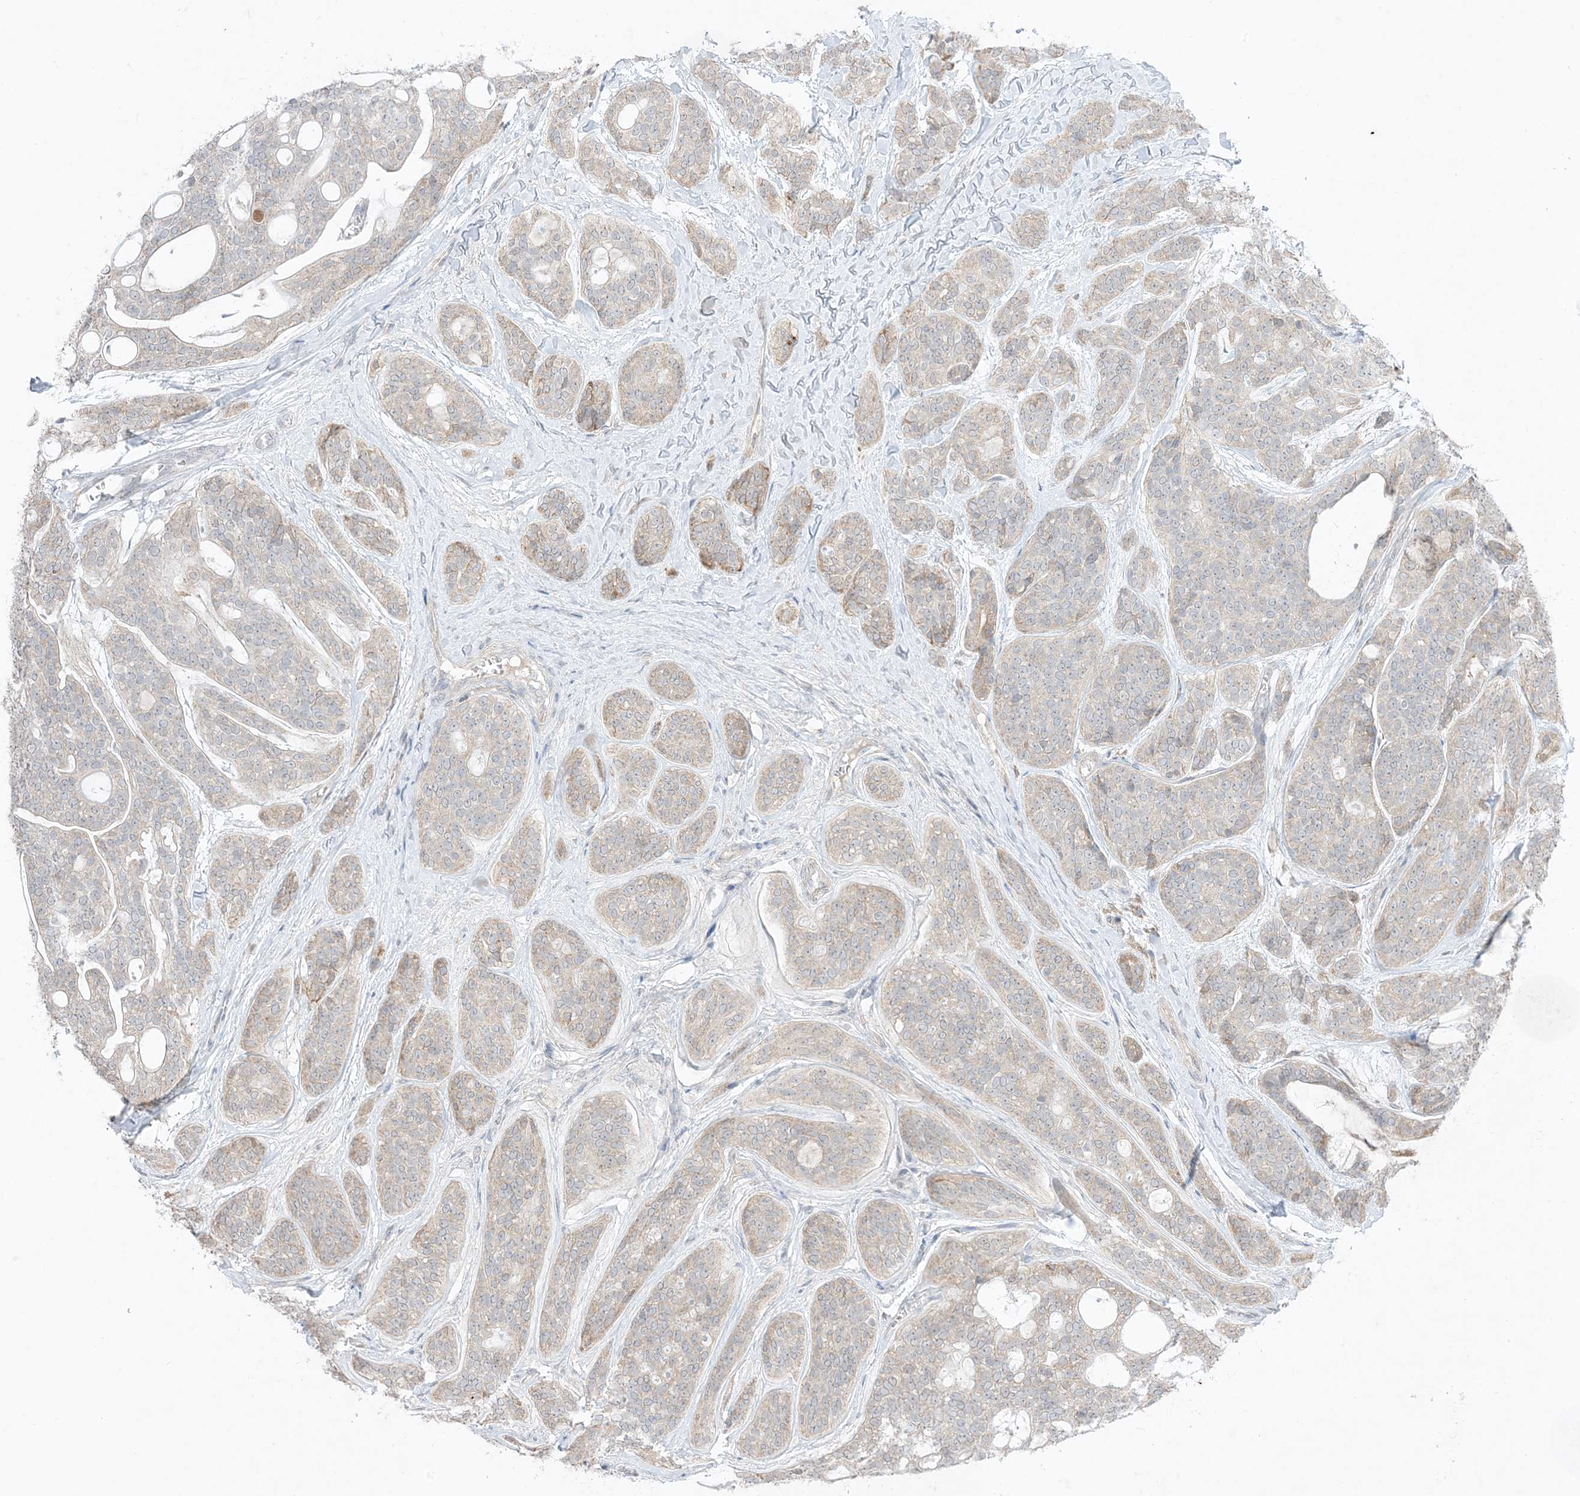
{"staining": {"intensity": "negative", "quantity": "none", "location": "none"}, "tissue": "head and neck cancer", "cell_type": "Tumor cells", "image_type": "cancer", "snomed": [{"axis": "morphology", "description": "Adenocarcinoma, NOS"}, {"axis": "topography", "description": "Head-Neck"}], "caption": "Head and neck cancer was stained to show a protein in brown. There is no significant expression in tumor cells.", "gene": "ODC1", "patient": {"sex": "male", "age": 66}}